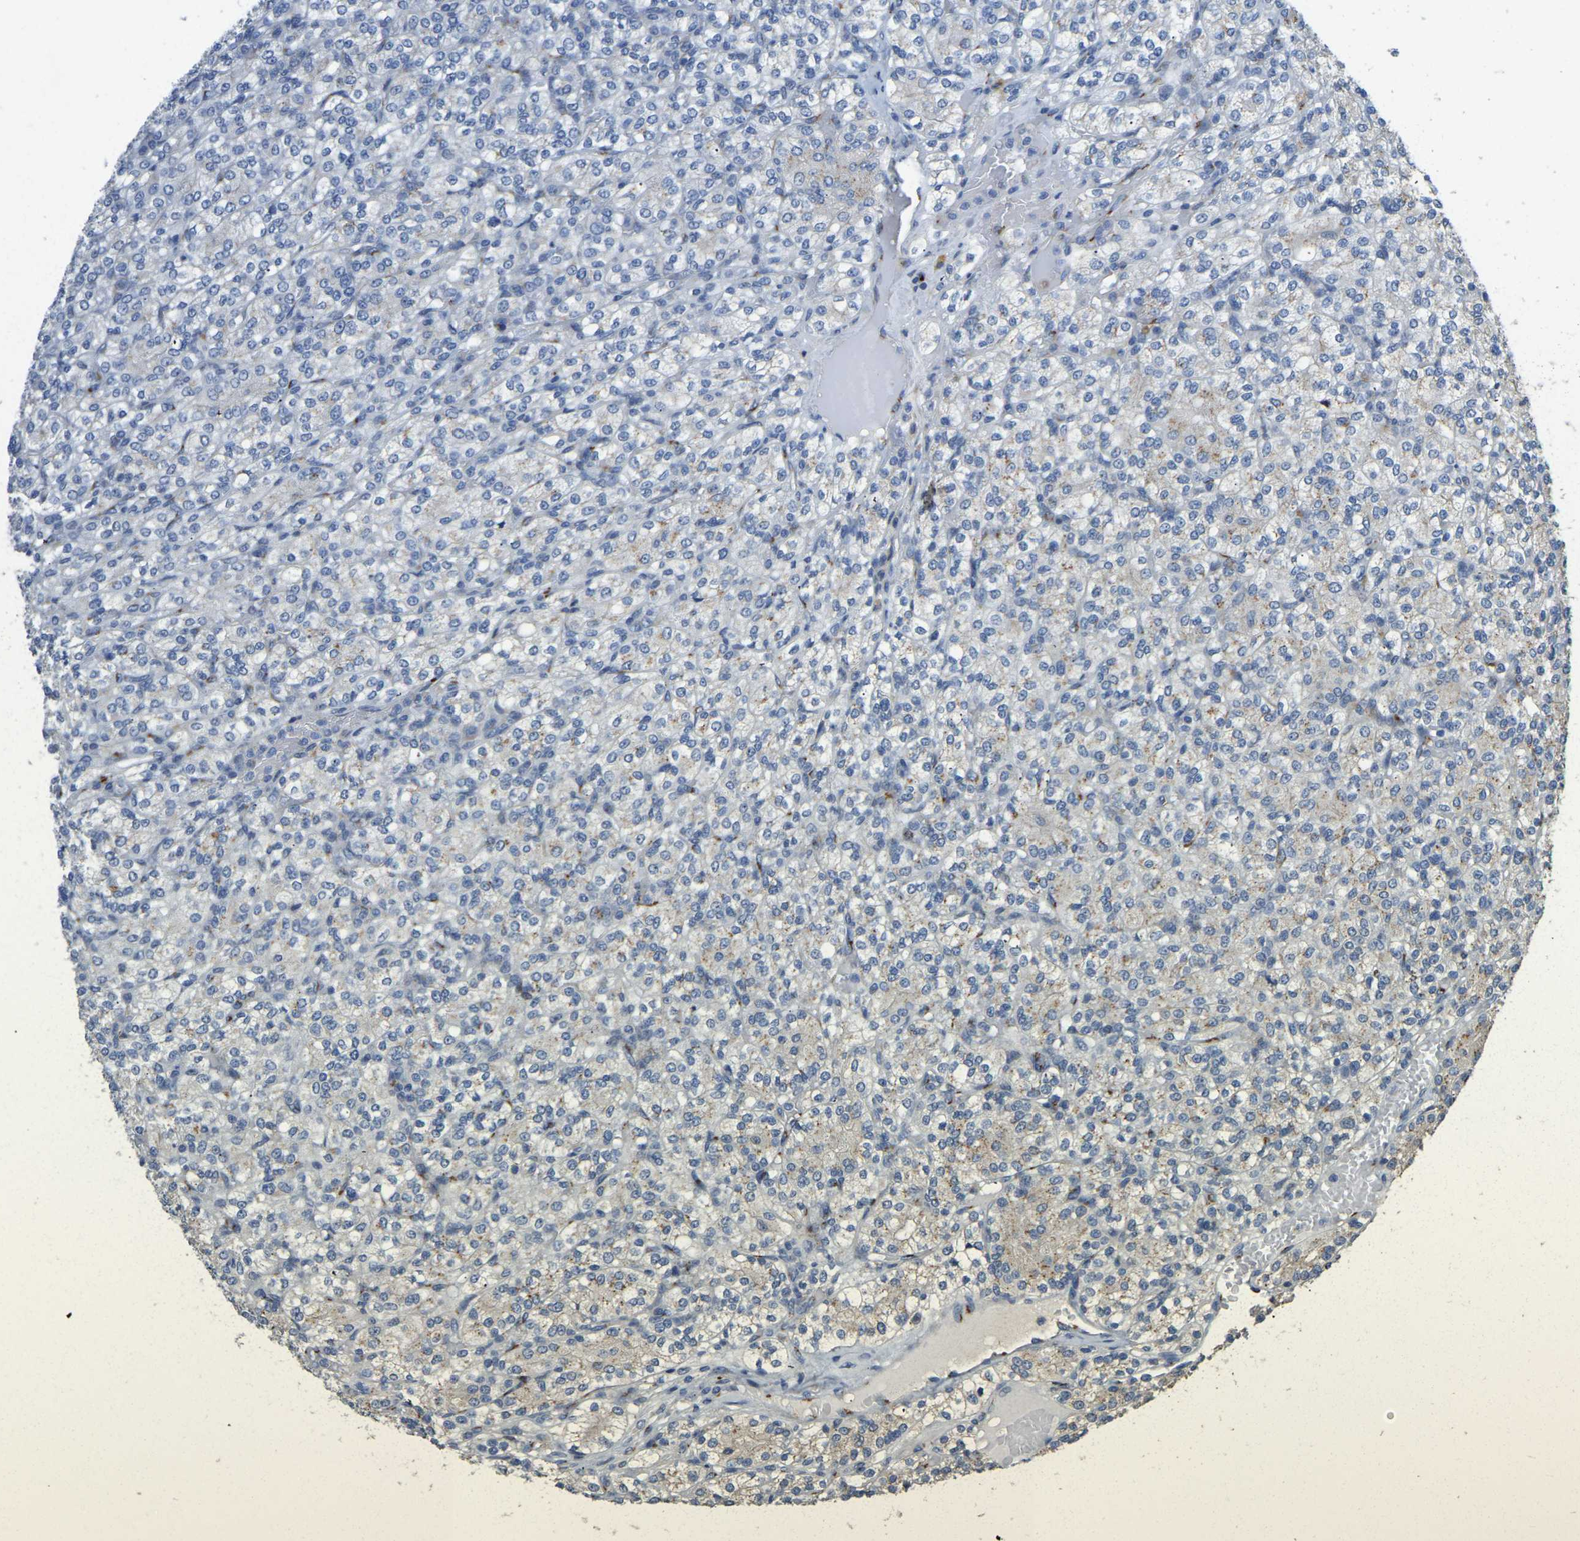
{"staining": {"intensity": "weak", "quantity": "<25%", "location": "cytoplasmic/membranous"}, "tissue": "renal cancer", "cell_type": "Tumor cells", "image_type": "cancer", "snomed": [{"axis": "morphology", "description": "Adenocarcinoma, NOS"}, {"axis": "topography", "description": "Kidney"}], "caption": "A micrograph of adenocarcinoma (renal) stained for a protein demonstrates no brown staining in tumor cells.", "gene": "FAM174A", "patient": {"sex": "male", "age": 77}}